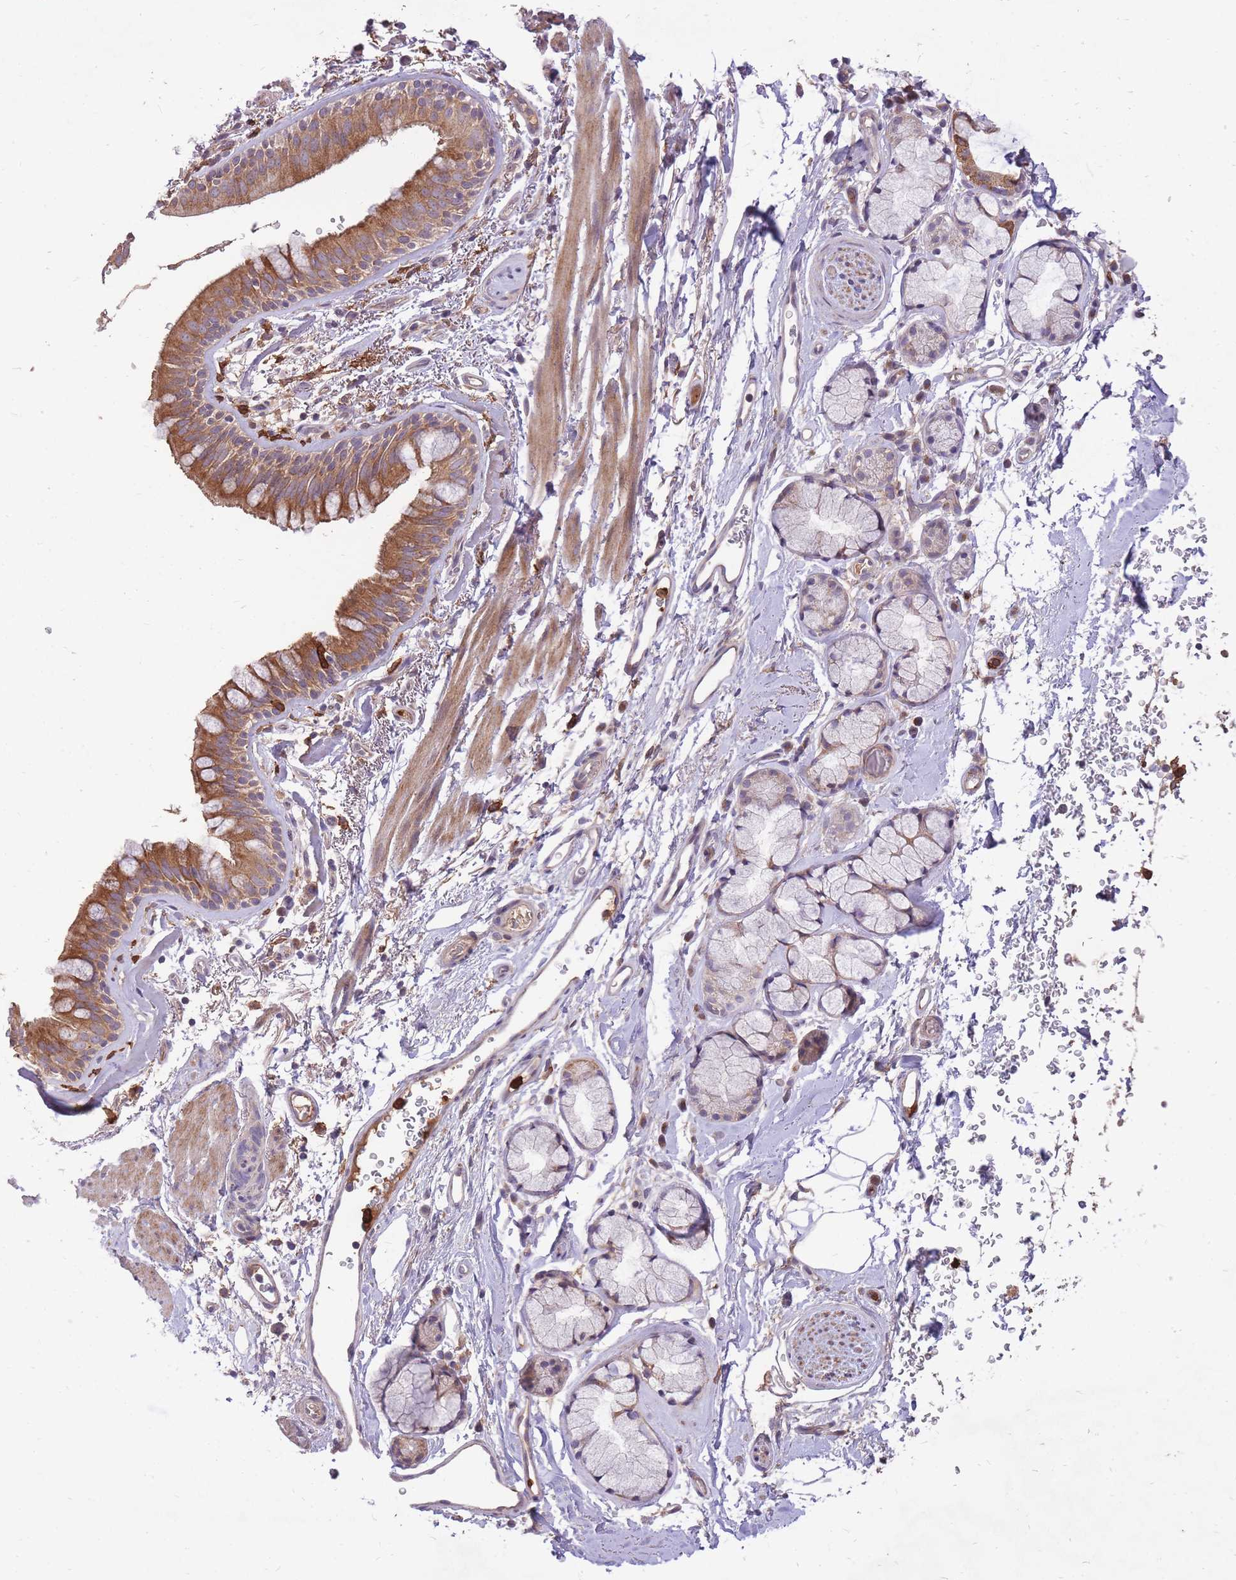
{"staining": {"intensity": "weak", "quantity": ">75%", "location": "cytoplasmic/membranous"}, "tissue": "adipose tissue", "cell_type": "Adipocytes", "image_type": "normal", "snomed": [{"axis": "morphology", "description": "Normal tissue, NOS"}, {"axis": "topography", "description": "Cartilage tissue"}, {"axis": "topography", "description": "Bronchus"}], "caption": "An image of human adipose tissue stained for a protein demonstrates weak cytoplasmic/membranous brown staining in adipocytes. Using DAB (brown) and hematoxylin (blue) stains, captured at high magnification using brightfield microscopy.", "gene": "IGF2BP2", "patient": {"sex": "female", "age": 72}}